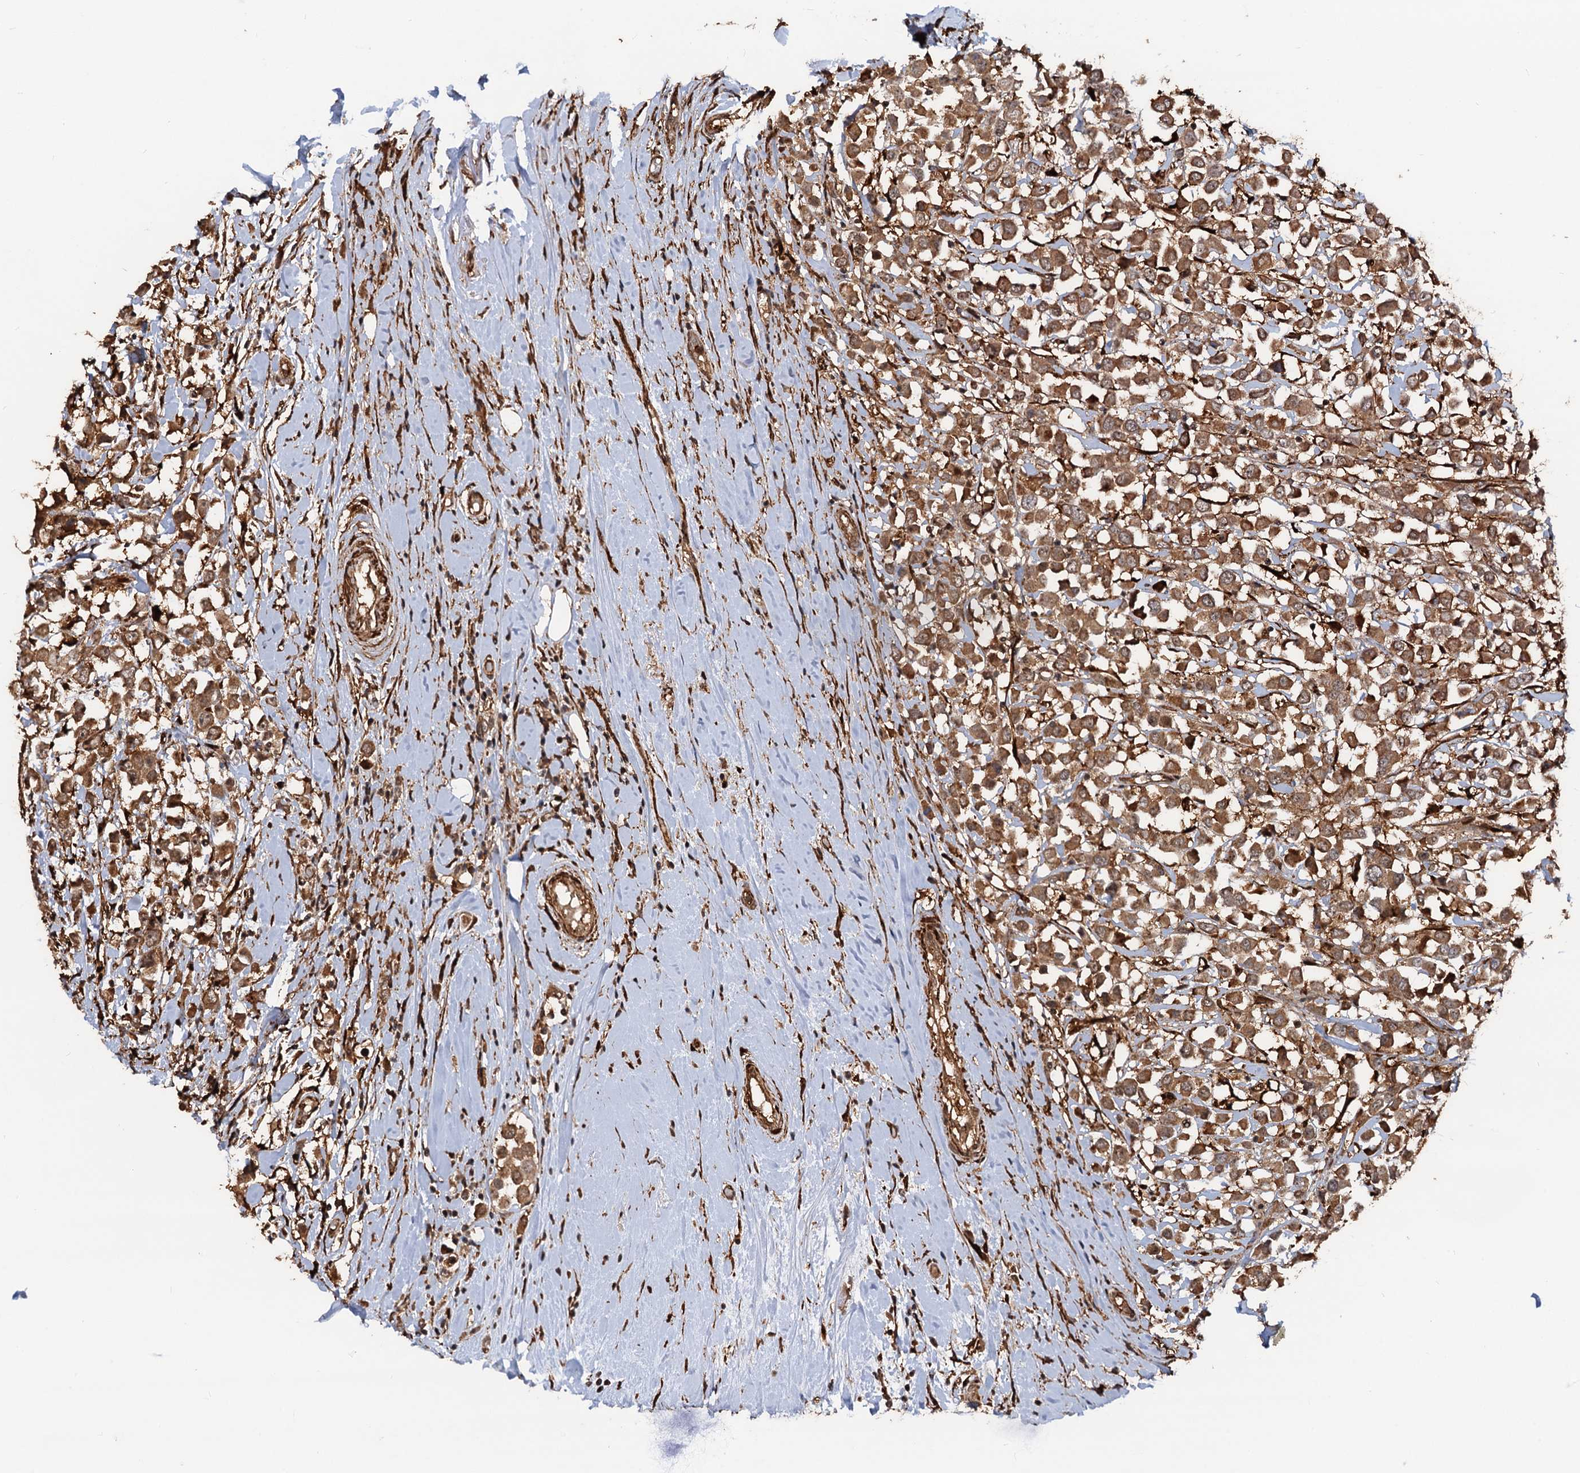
{"staining": {"intensity": "moderate", "quantity": ">75%", "location": "cytoplasmic/membranous,nuclear"}, "tissue": "breast cancer", "cell_type": "Tumor cells", "image_type": "cancer", "snomed": [{"axis": "morphology", "description": "Duct carcinoma"}, {"axis": "topography", "description": "Breast"}], "caption": "A histopathology image of intraductal carcinoma (breast) stained for a protein demonstrates moderate cytoplasmic/membranous and nuclear brown staining in tumor cells.", "gene": "SNRNP25", "patient": {"sex": "female", "age": 61}}